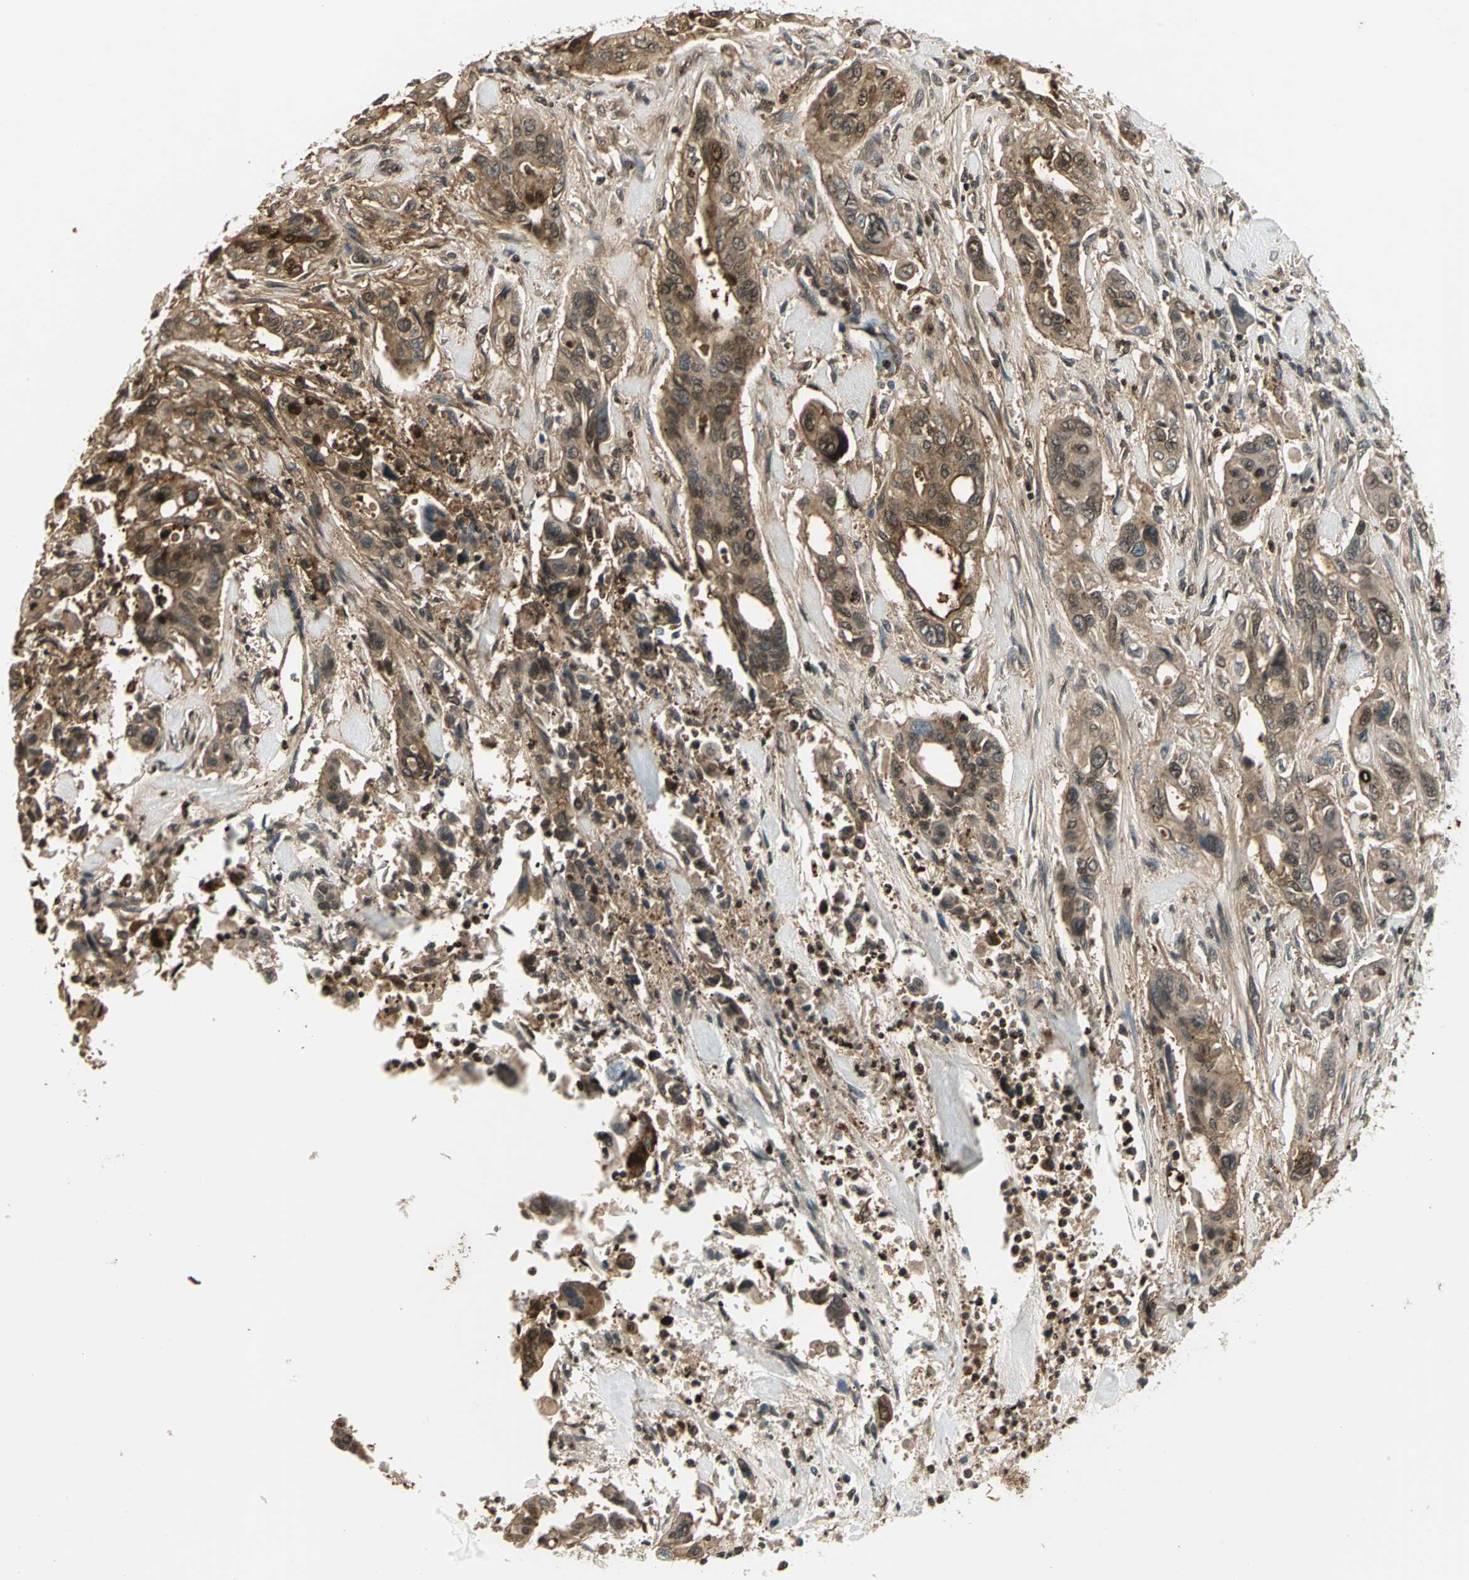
{"staining": {"intensity": "strong", "quantity": ">75%", "location": "cytoplasmic/membranous,nuclear"}, "tissue": "pancreatic cancer", "cell_type": "Tumor cells", "image_type": "cancer", "snomed": [{"axis": "morphology", "description": "Adenocarcinoma, NOS"}, {"axis": "topography", "description": "Pancreas"}], "caption": "Protein expression analysis of adenocarcinoma (pancreatic) demonstrates strong cytoplasmic/membranous and nuclear expression in approximately >75% of tumor cells.", "gene": "LGALS3", "patient": {"sex": "male", "age": 77}}